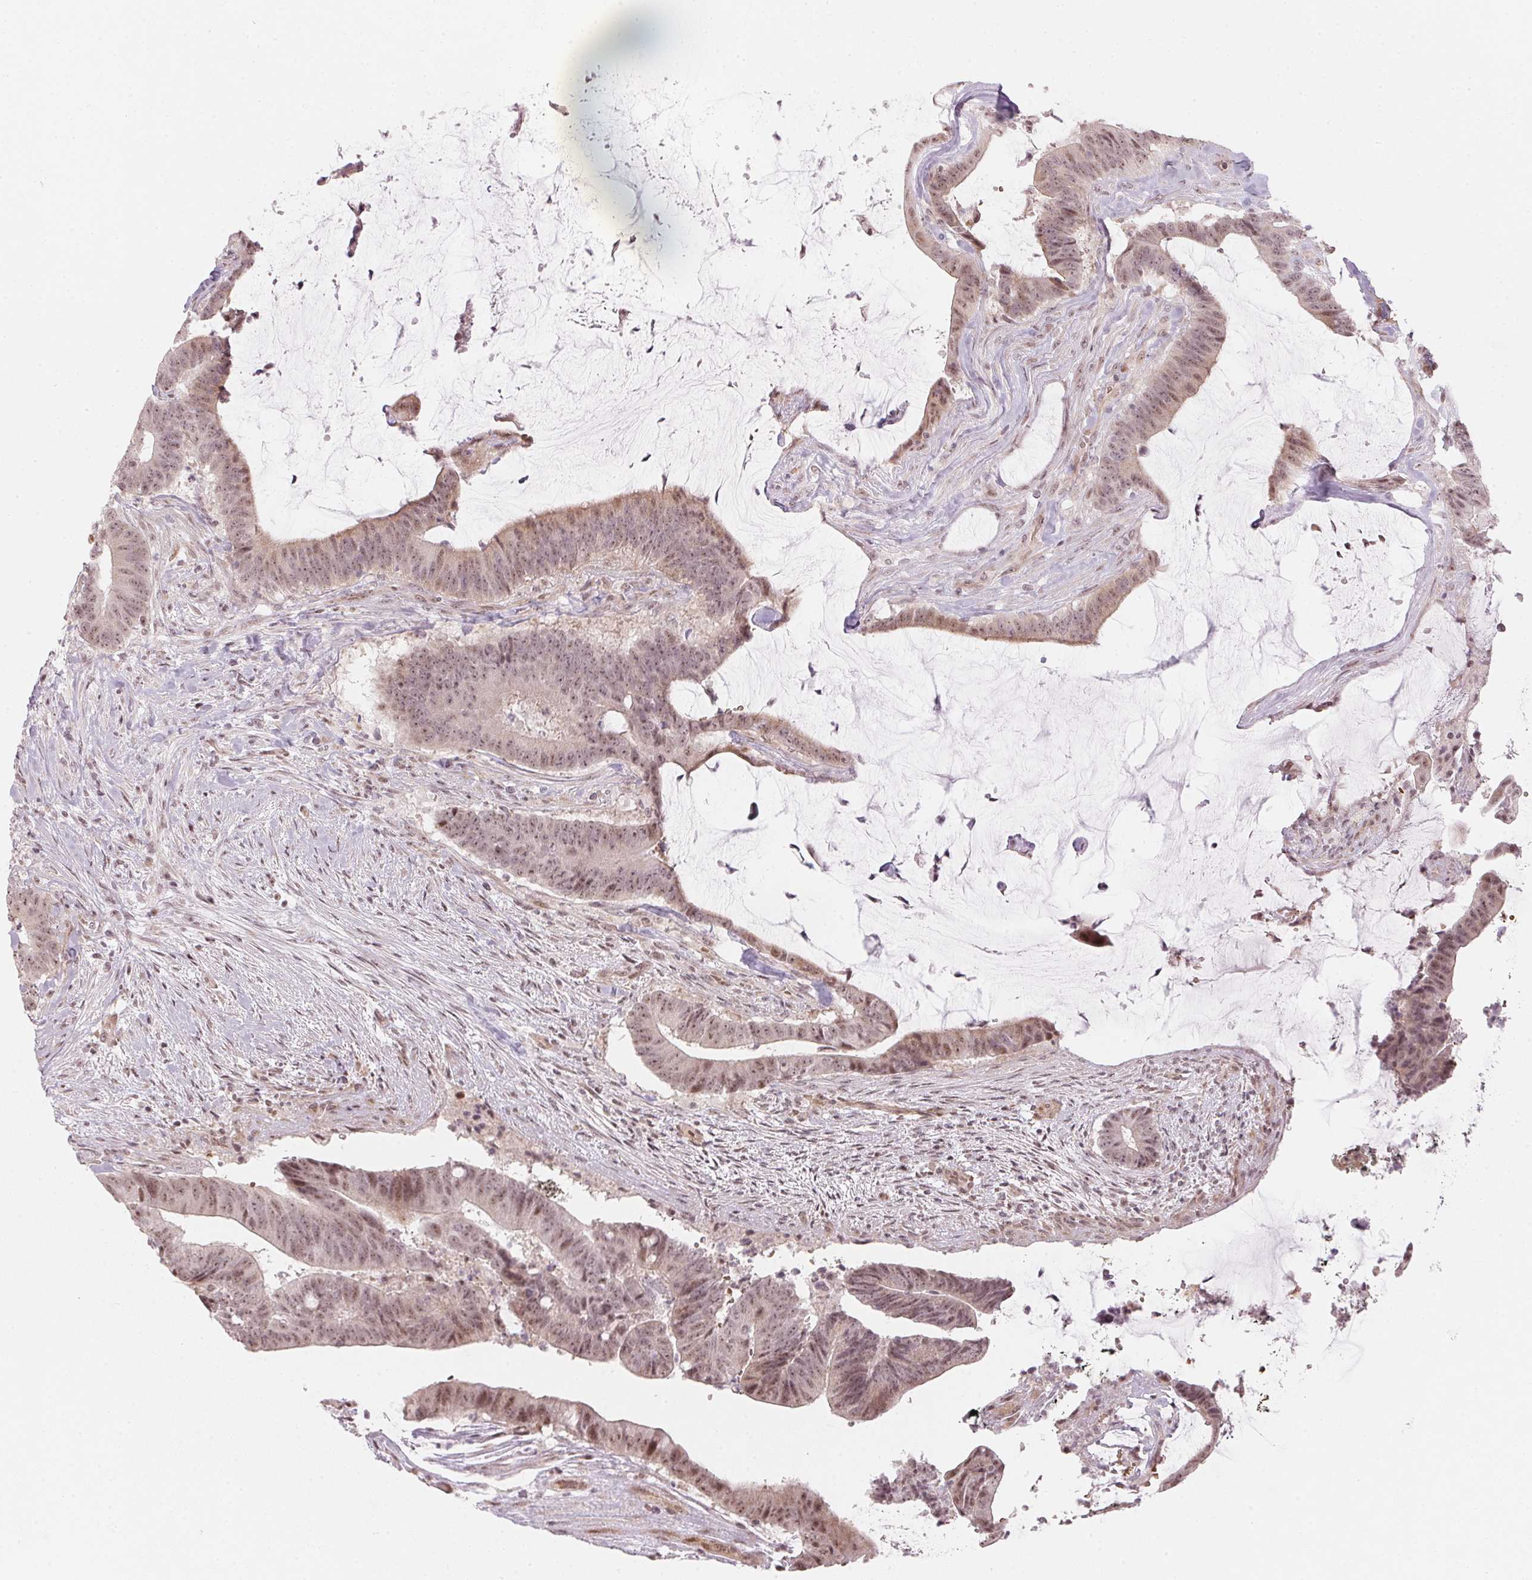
{"staining": {"intensity": "weak", "quantity": ">75%", "location": "nuclear"}, "tissue": "colorectal cancer", "cell_type": "Tumor cells", "image_type": "cancer", "snomed": [{"axis": "morphology", "description": "Adenocarcinoma, NOS"}, {"axis": "topography", "description": "Colon"}], "caption": "IHC image of colorectal adenocarcinoma stained for a protein (brown), which demonstrates low levels of weak nuclear positivity in approximately >75% of tumor cells.", "gene": "KAT6A", "patient": {"sex": "female", "age": 43}}